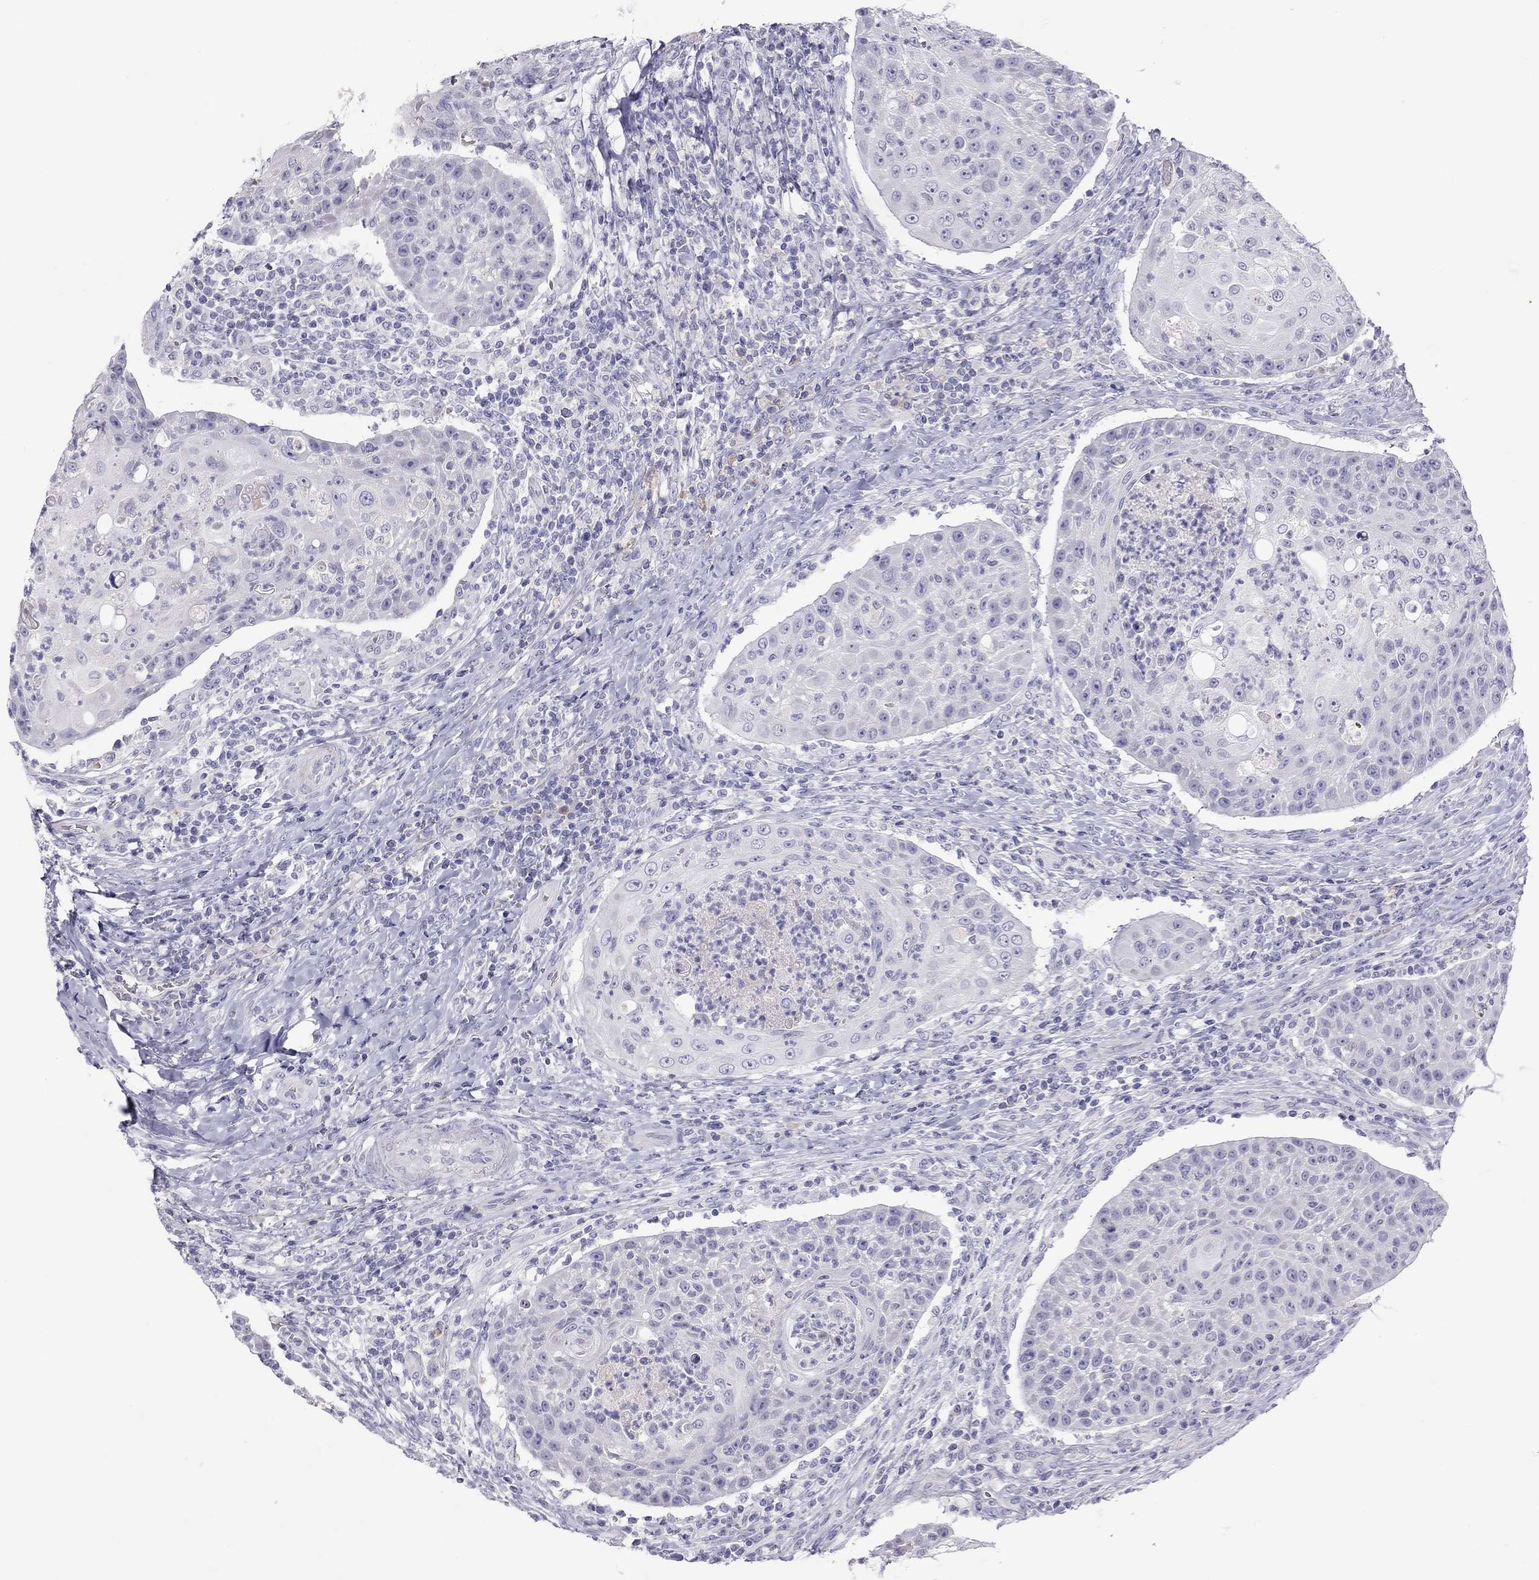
{"staining": {"intensity": "negative", "quantity": "none", "location": "none"}, "tissue": "head and neck cancer", "cell_type": "Tumor cells", "image_type": "cancer", "snomed": [{"axis": "morphology", "description": "Squamous cell carcinoma, NOS"}, {"axis": "topography", "description": "Head-Neck"}], "caption": "Tumor cells are negative for protein expression in human head and neck squamous cell carcinoma.", "gene": "MUC16", "patient": {"sex": "male", "age": 69}}